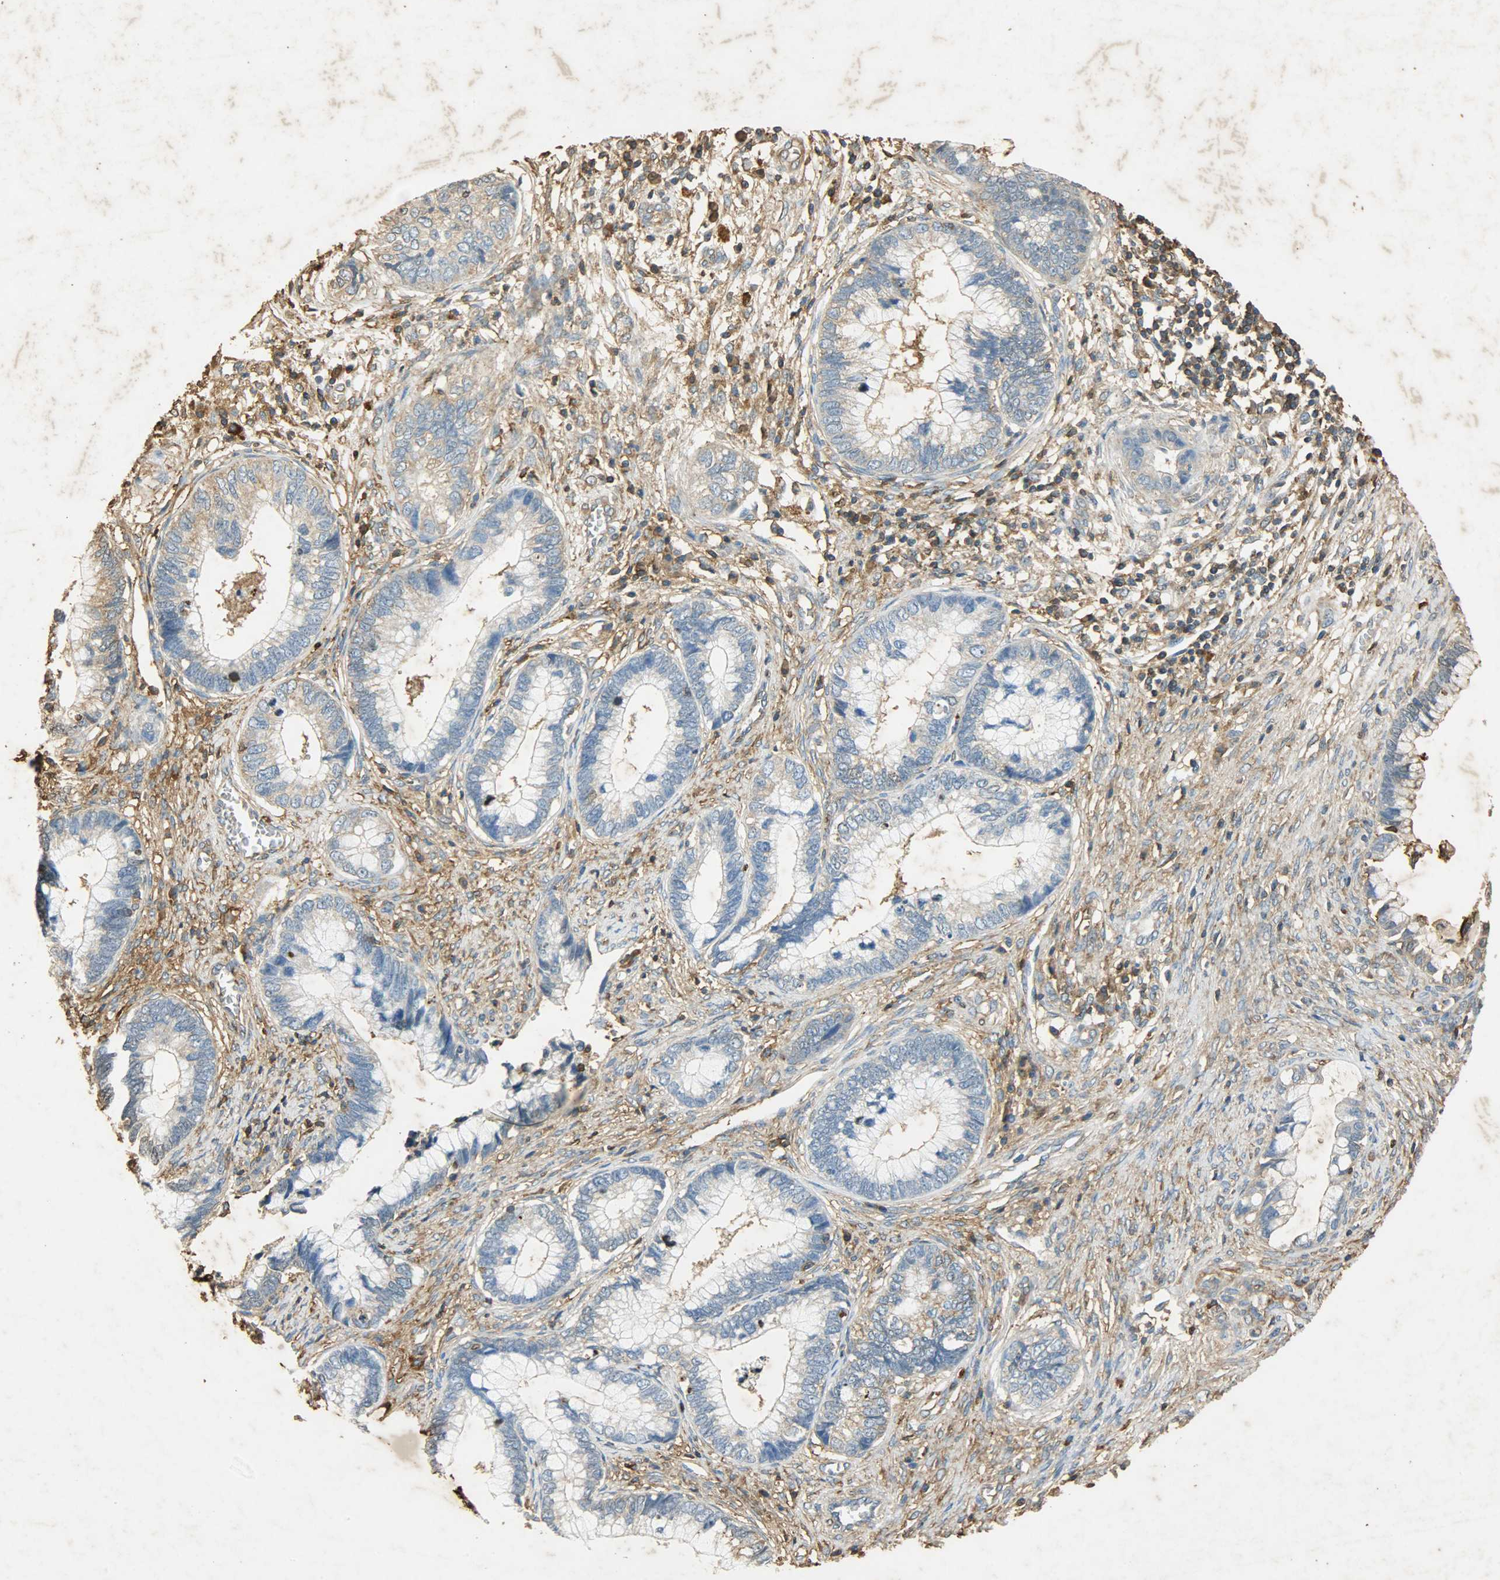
{"staining": {"intensity": "weak", "quantity": "<25%", "location": "cytoplasmic/membranous"}, "tissue": "cervical cancer", "cell_type": "Tumor cells", "image_type": "cancer", "snomed": [{"axis": "morphology", "description": "Adenocarcinoma, NOS"}, {"axis": "topography", "description": "Cervix"}], "caption": "High power microscopy image of an immunohistochemistry photomicrograph of cervical cancer, revealing no significant expression in tumor cells. (Stains: DAB (3,3'-diaminobenzidine) immunohistochemistry (IHC) with hematoxylin counter stain, Microscopy: brightfield microscopy at high magnification).", "gene": "ANXA6", "patient": {"sex": "female", "age": 44}}